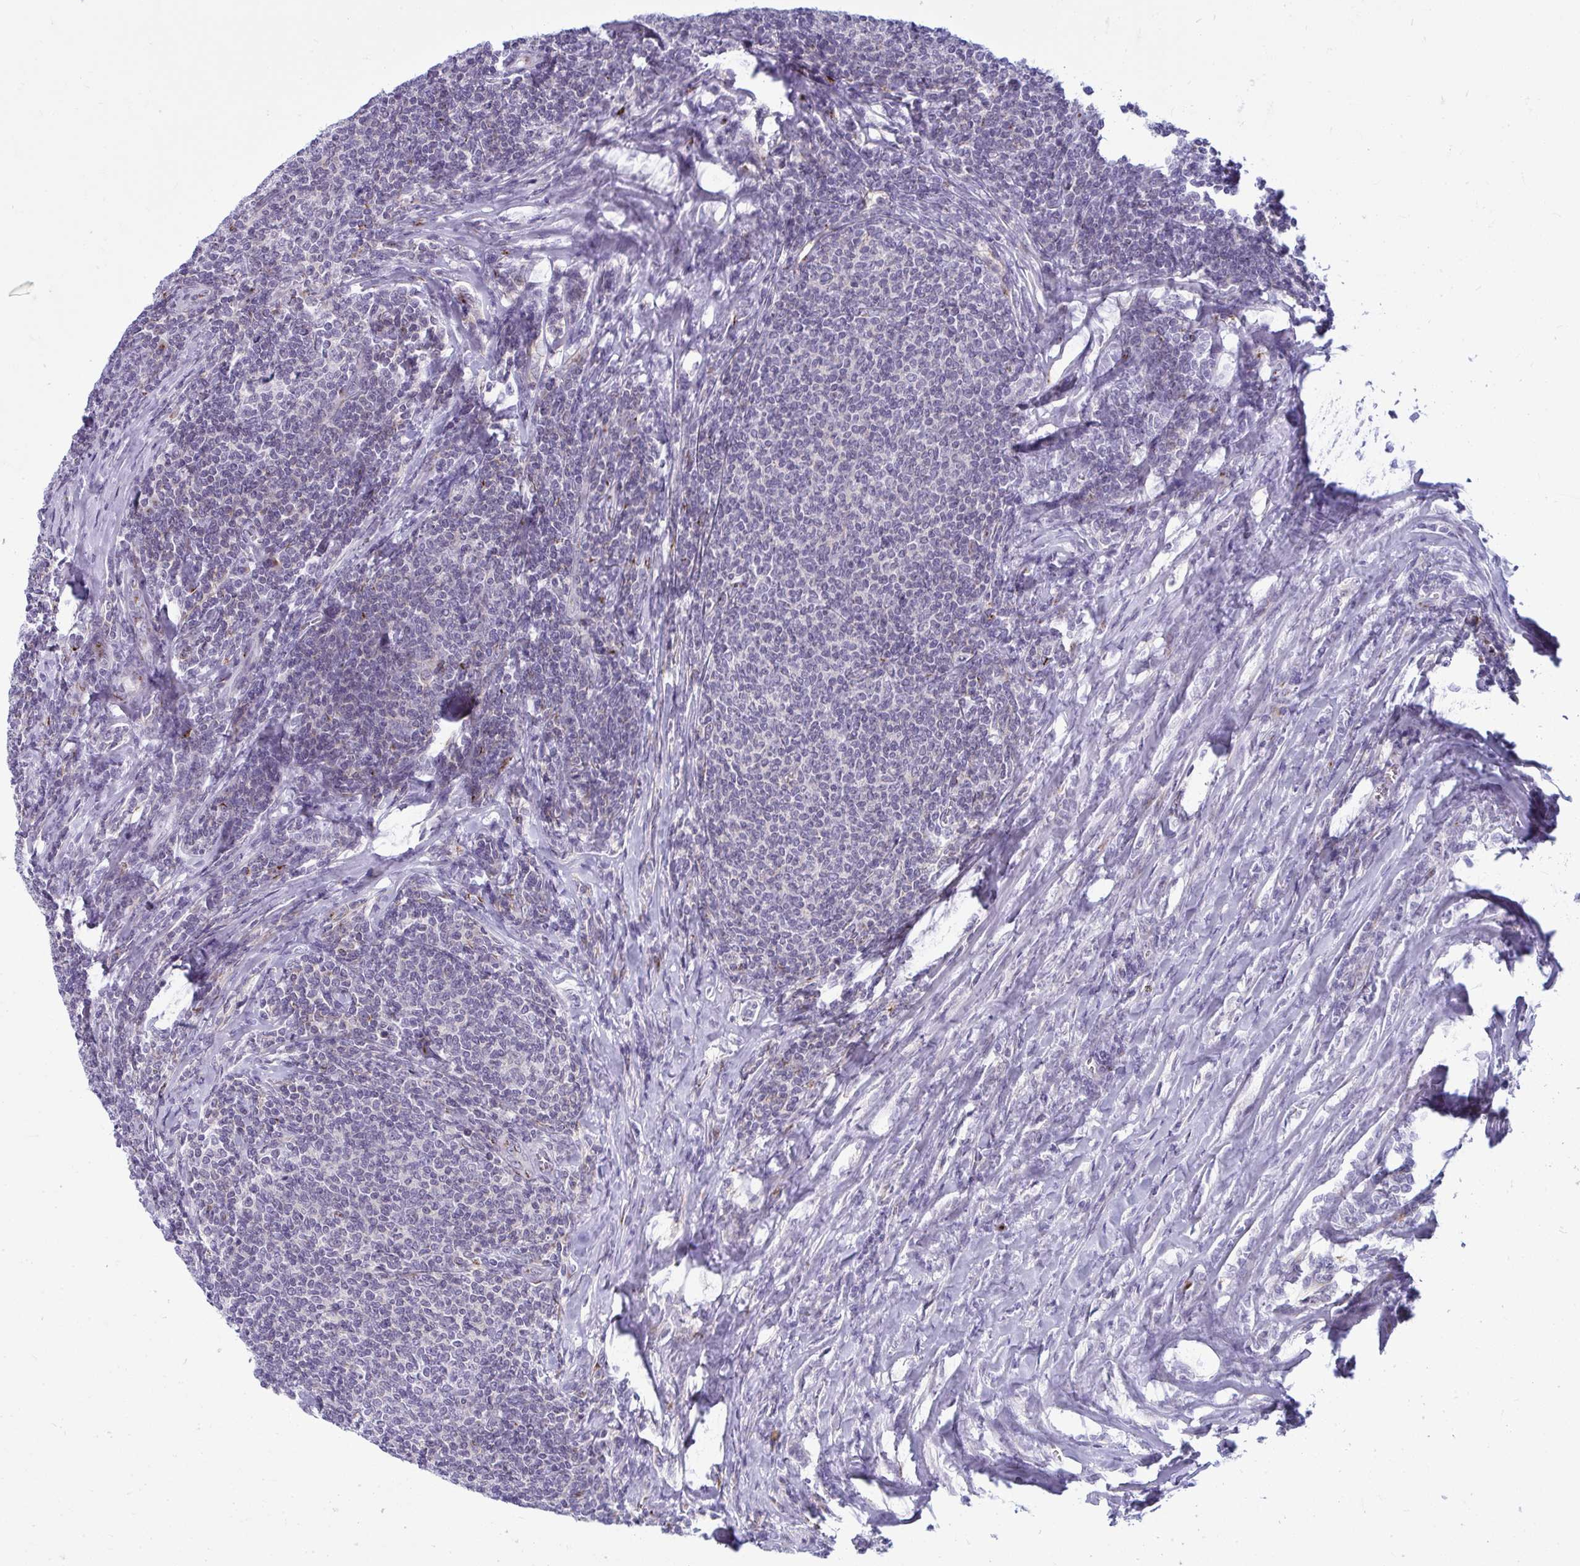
{"staining": {"intensity": "negative", "quantity": "none", "location": "none"}, "tissue": "lymphoma", "cell_type": "Tumor cells", "image_type": "cancer", "snomed": [{"axis": "morphology", "description": "Malignant lymphoma, non-Hodgkin's type, Low grade"}, {"axis": "topography", "description": "Lymph node"}], "caption": "Protein analysis of low-grade malignant lymphoma, non-Hodgkin's type exhibits no significant expression in tumor cells.", "gene": "DTX4", "patient": {"sex": "male", "age": 52}}